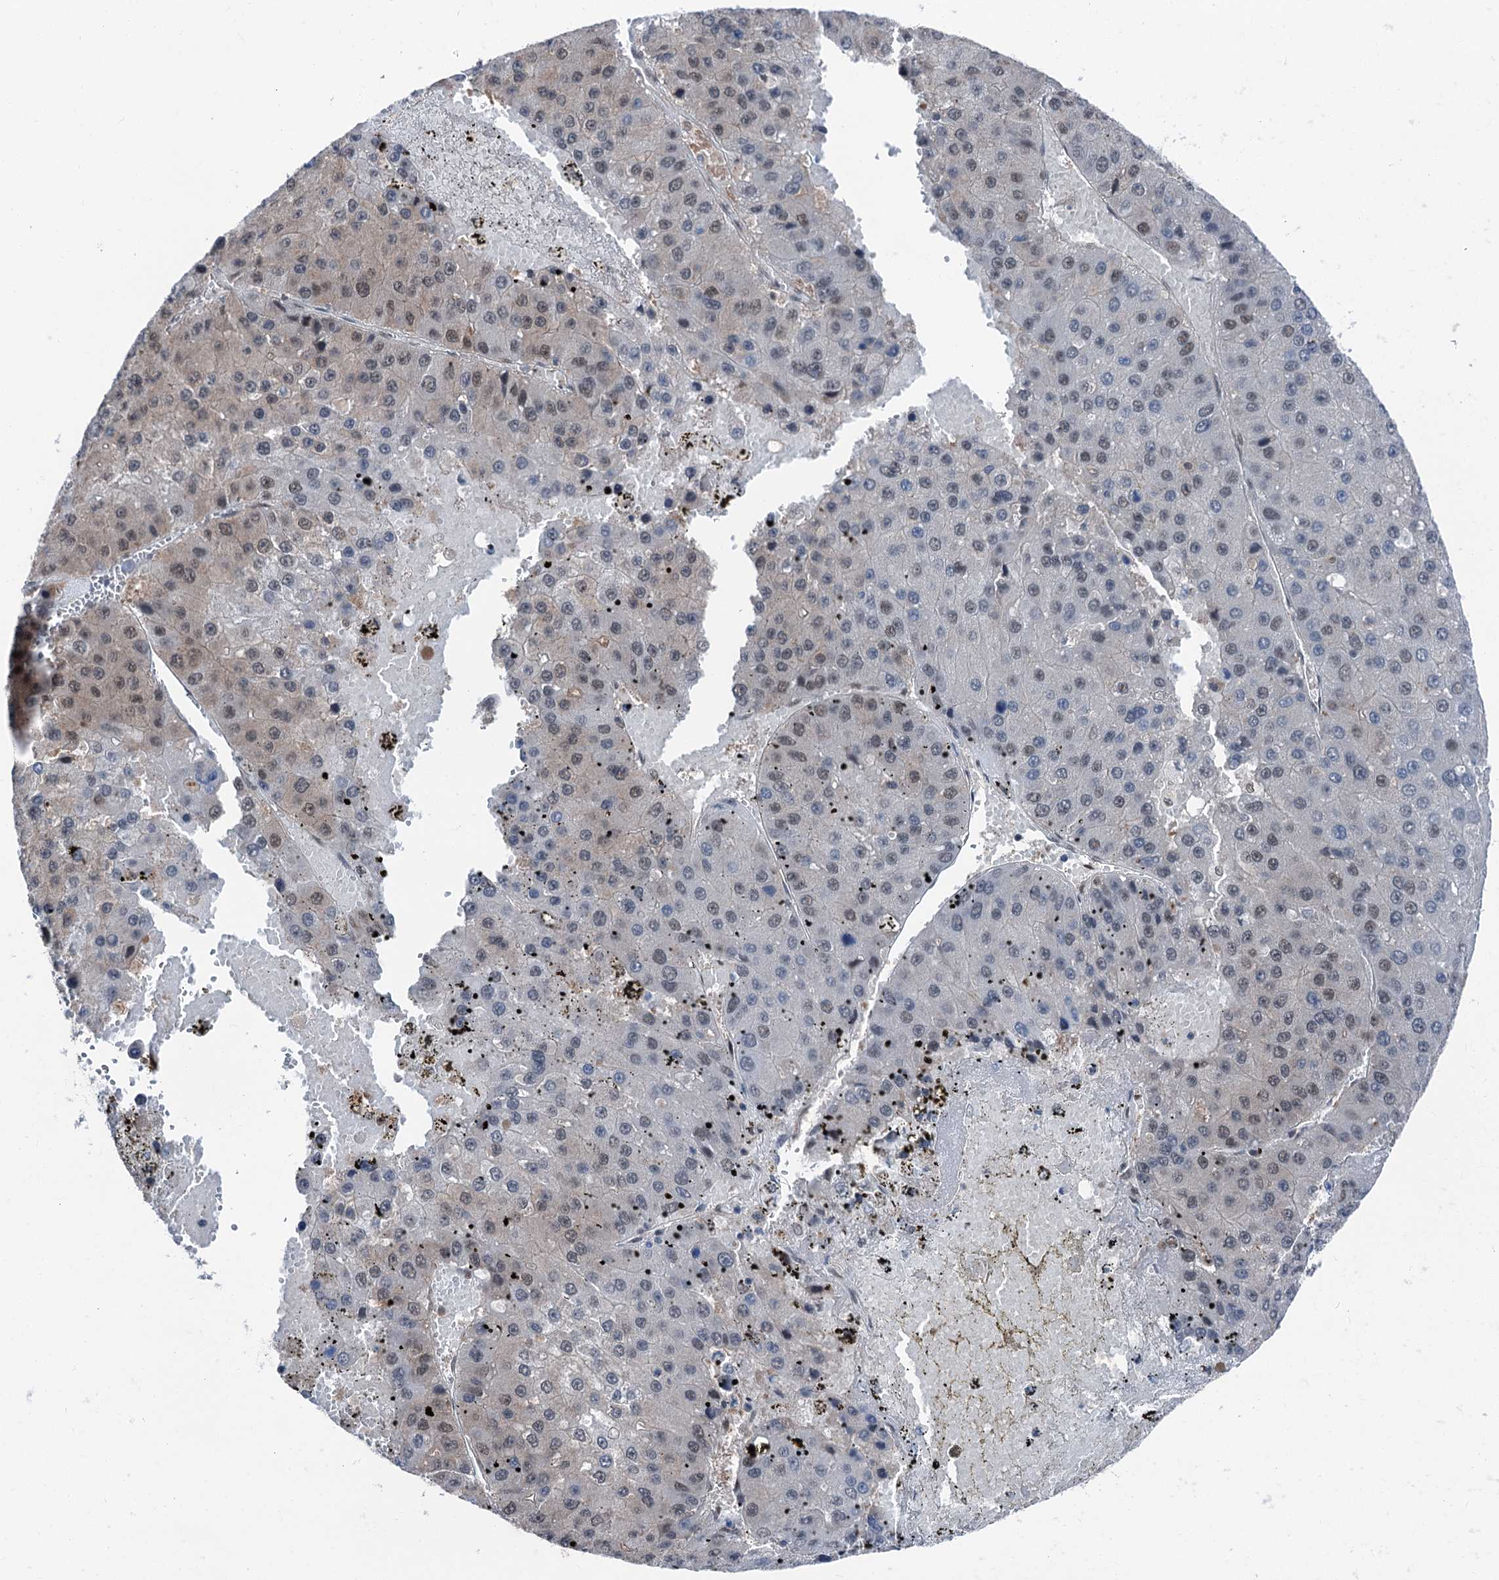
{"staining": {"intensity": "weak", "quantity": "25%-75%", "location": "nuclear"}, "tissue": "liver cancer", "cell_type": "Tumor cells", "image_type": "cancer", "snomed": [{"axis": "morphology", "description": "Carcinoma, Hepatocellular, NOS"}, {"axis": "topography", "description": "Liver"}], "caption": "Protein staining by immunohistochemistry (IHC) demonstrates weak nuclear staining in about 25%-75% of tumor cells in liver hepatocellular carcinoma. (brown staining indicates protein expression, while blue staining denotes nuclei).", "gene": "PSMD13", "patient": {"sex": "female", "age": 73}}